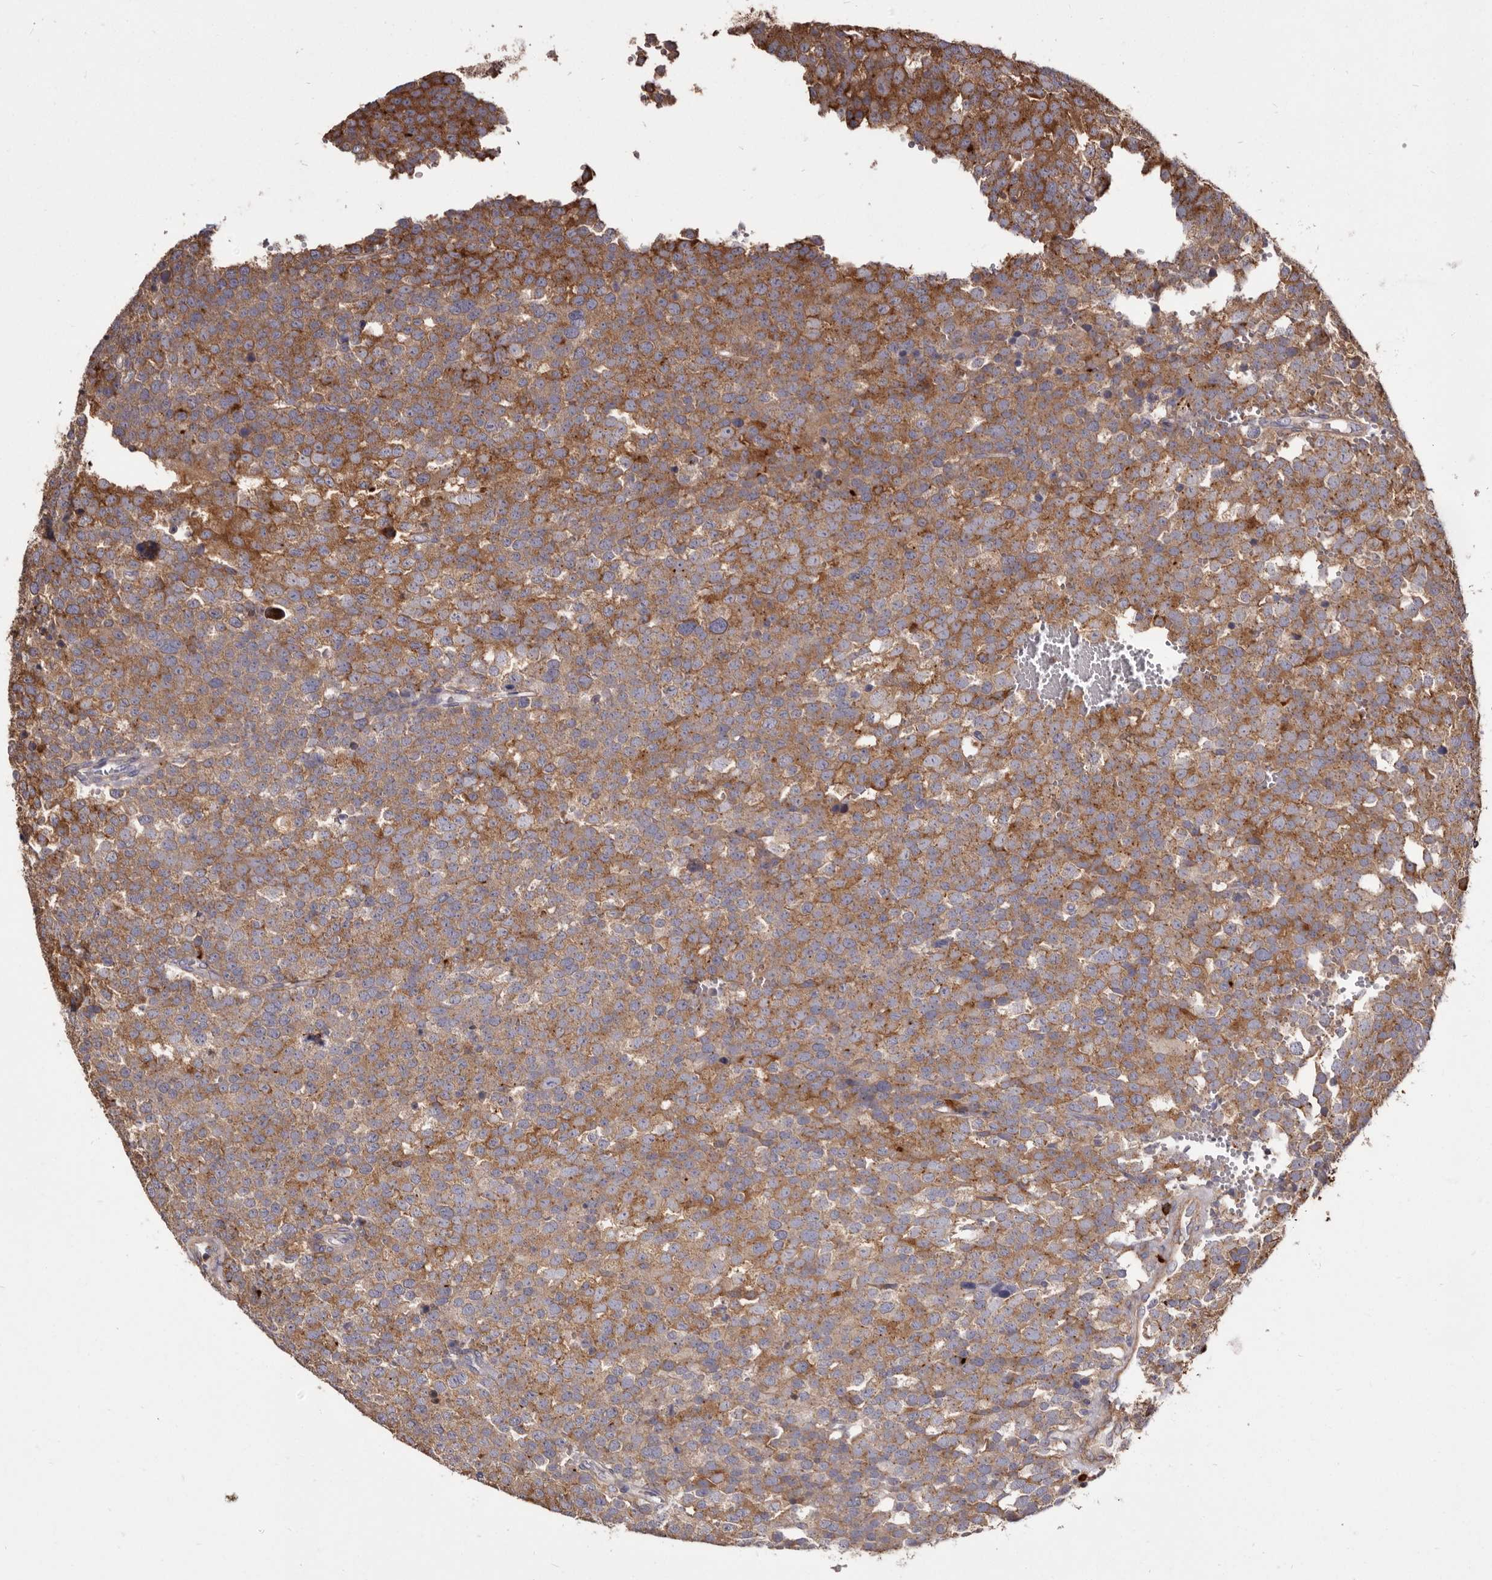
{"staining": {"intensity": "moderate", "quantity": ">75%", "location": "cytoplasmic/membranous"}, "tissue": "testis cancer", "cell_type": "Tumor cells", "image_type": "cancer", "snomed": [{"axis": "morphology", "description": "Seminoma, NOS"}, {"axis": "topography", "description": "Testis"}], "caption": "IHC staining of seminoma (testis), which exhibits medium levels of moderate cytoplasmic/membranous staining in approximately >75% of tumor cells indicating moderate cytoplasmic/membranous protein expression. The staining was performed using DAB (3,3'-diaminobenzidine) (brown) for protein detection and nuclei were counterstained in hematoxylin (blue).", "gene": "TPD52", "patient": {"sex": "male", "age": 71}}